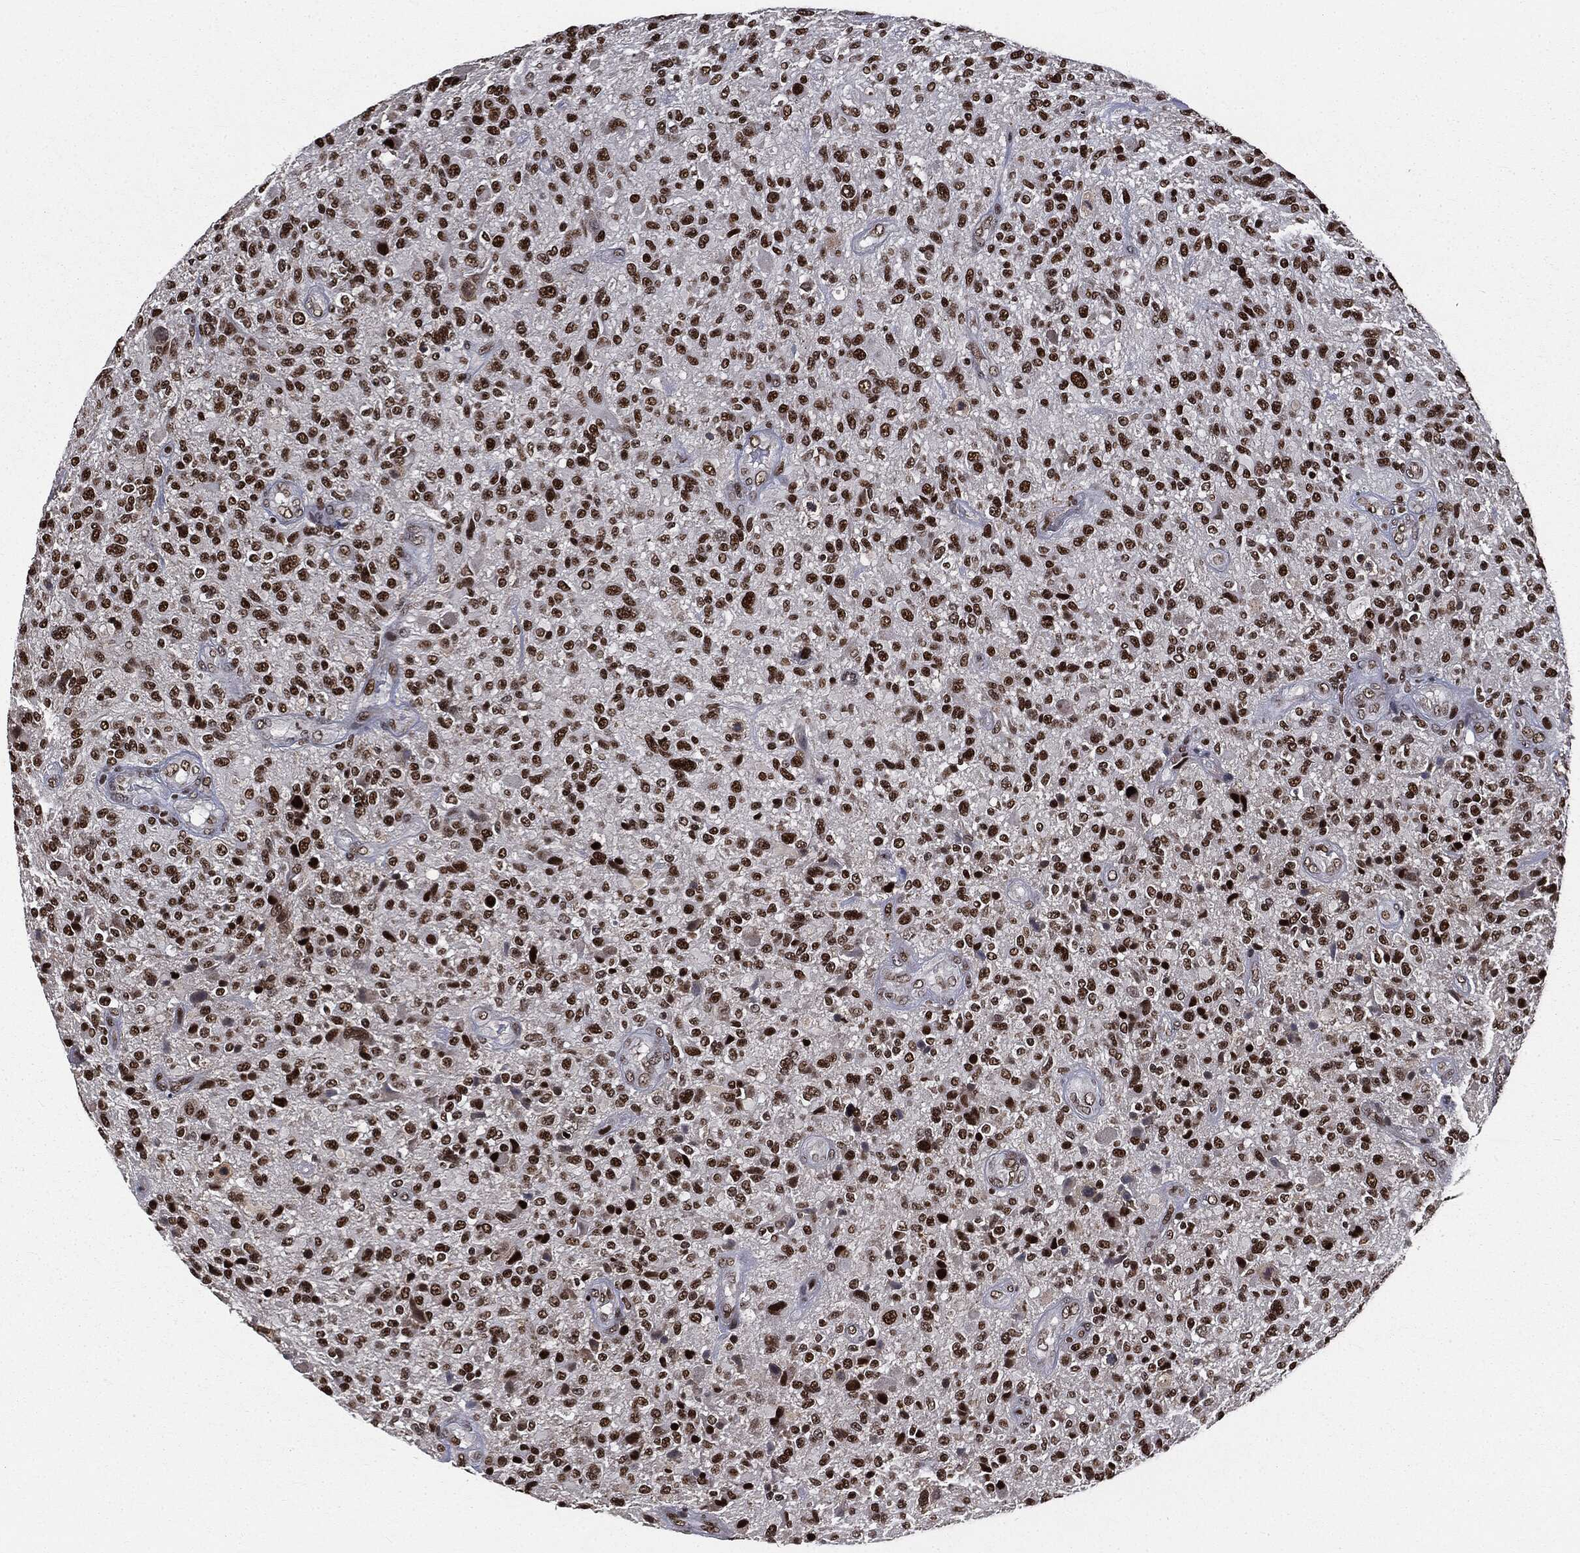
{"staining": {"intensity": "strong", "quantity": ">75%", "location": "nuclear"}, "tissue": "glioma", "cell_type": "Tumor cells", "image_type": "cancer", "snomed": [{"axis": "morphology", "description": "Glioma, malignant, High grade"}, {"axis": "topography", "description": "Brain"}], "caption": "About >75% of tumor cells in human glioma demonstrate strong nuclear protein staining as visualized by brown immunohistochemical staining.", "gene": "DPH2", "patient": {"sex": "male", "age": 47}}